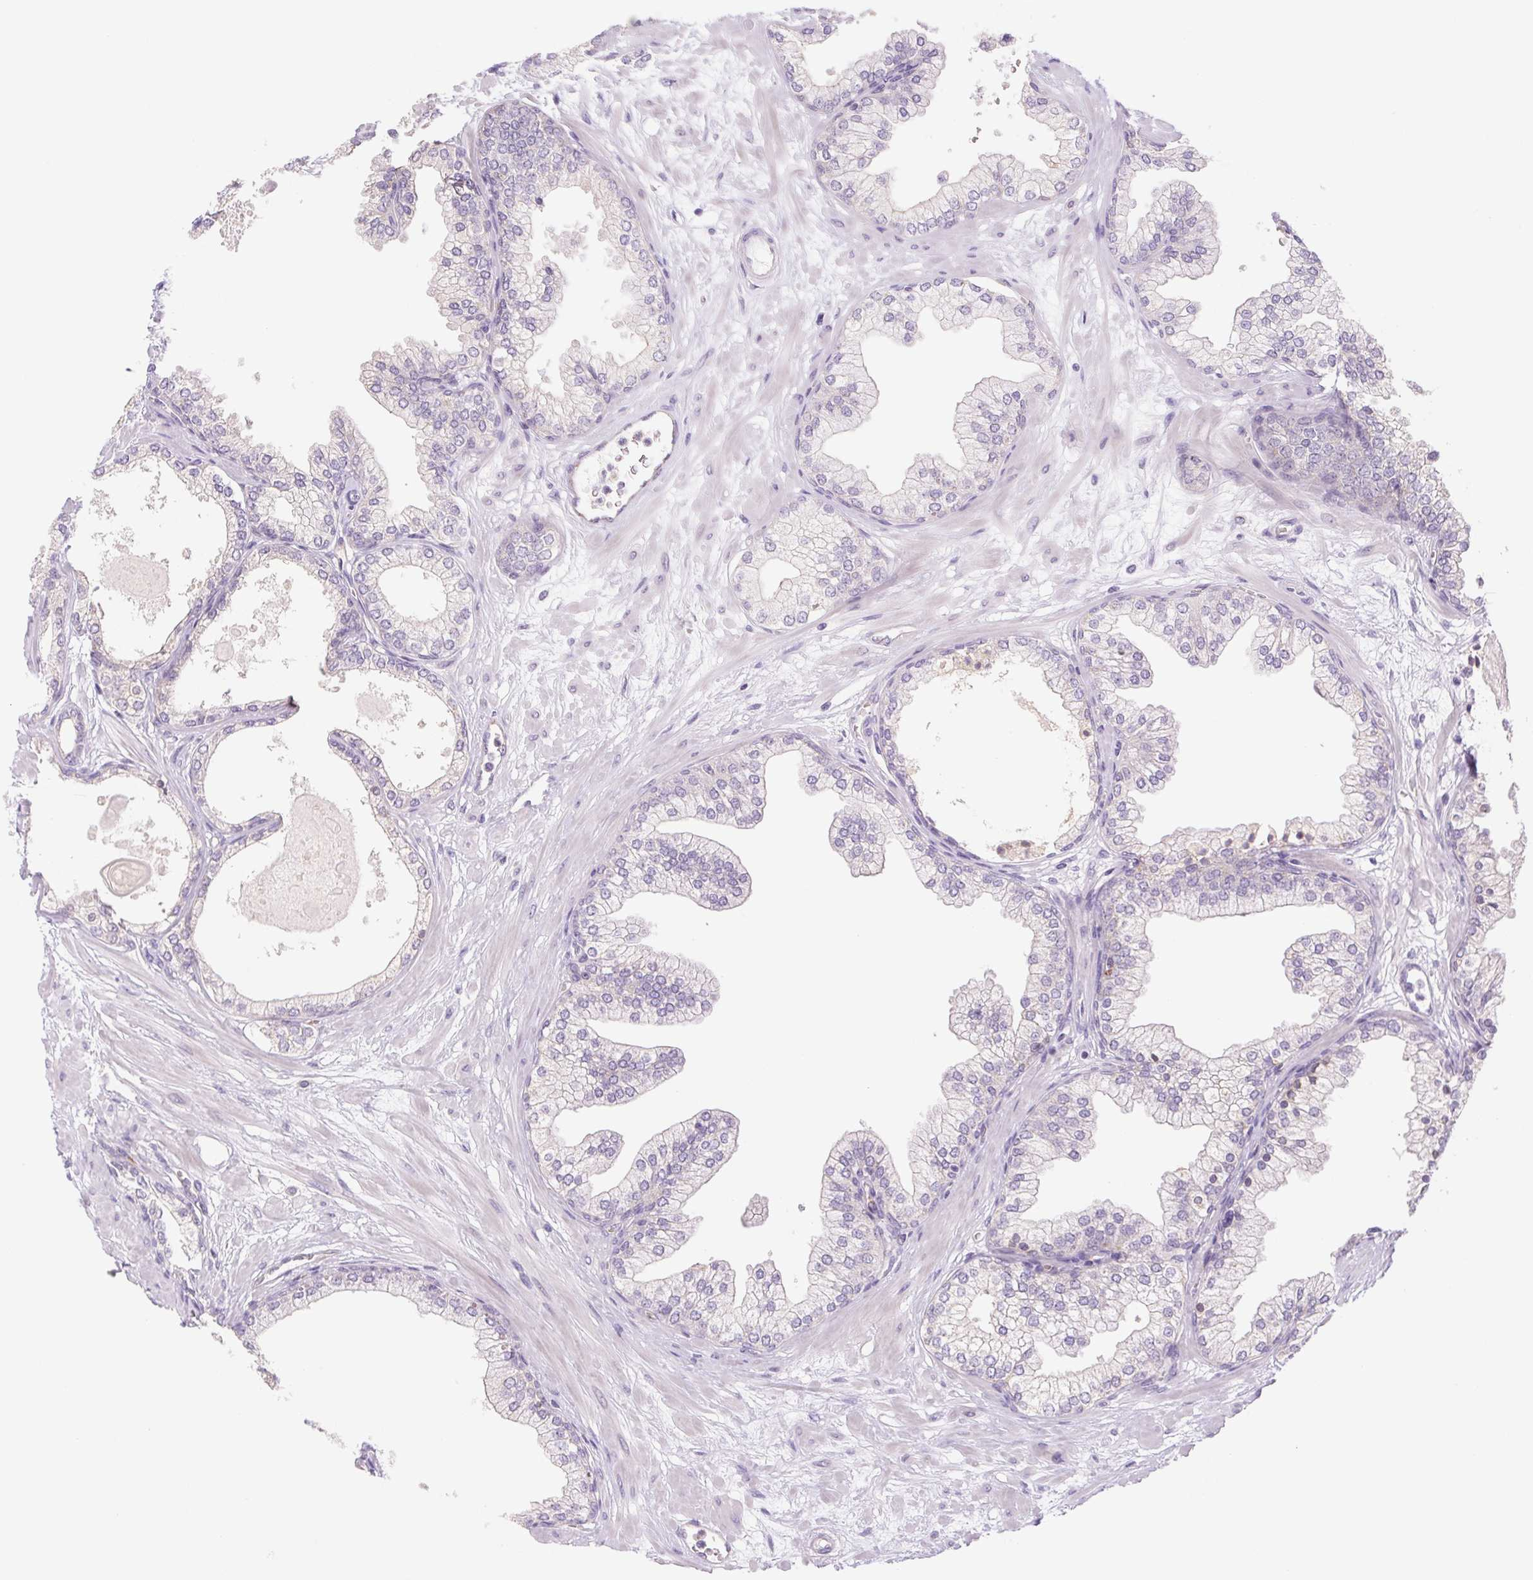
{"staining": {"intensity": "negative", "quantity": "none", "location": "none"}, "tissue": "prostate", "cell_type": "Glandular cells", "image_type": "normal", "snomed": [{"axis": "morphology", "description": "Normal tissue, NOS"}, {"axis": "topography", "description": "Prostate"}, {"axis": "topography", "description": "Peripheral nerve tissue"}], "caption": "Glandular cells show no significant protein staining in benign prostate. The staining was performed using DAB to visualize the protein expression in brown, while the nuclei were stained in blue with hematoxylin (Magnification: 20x).", "gene": "IGFL3", "patient": {"sex": "male", "age": 61}}